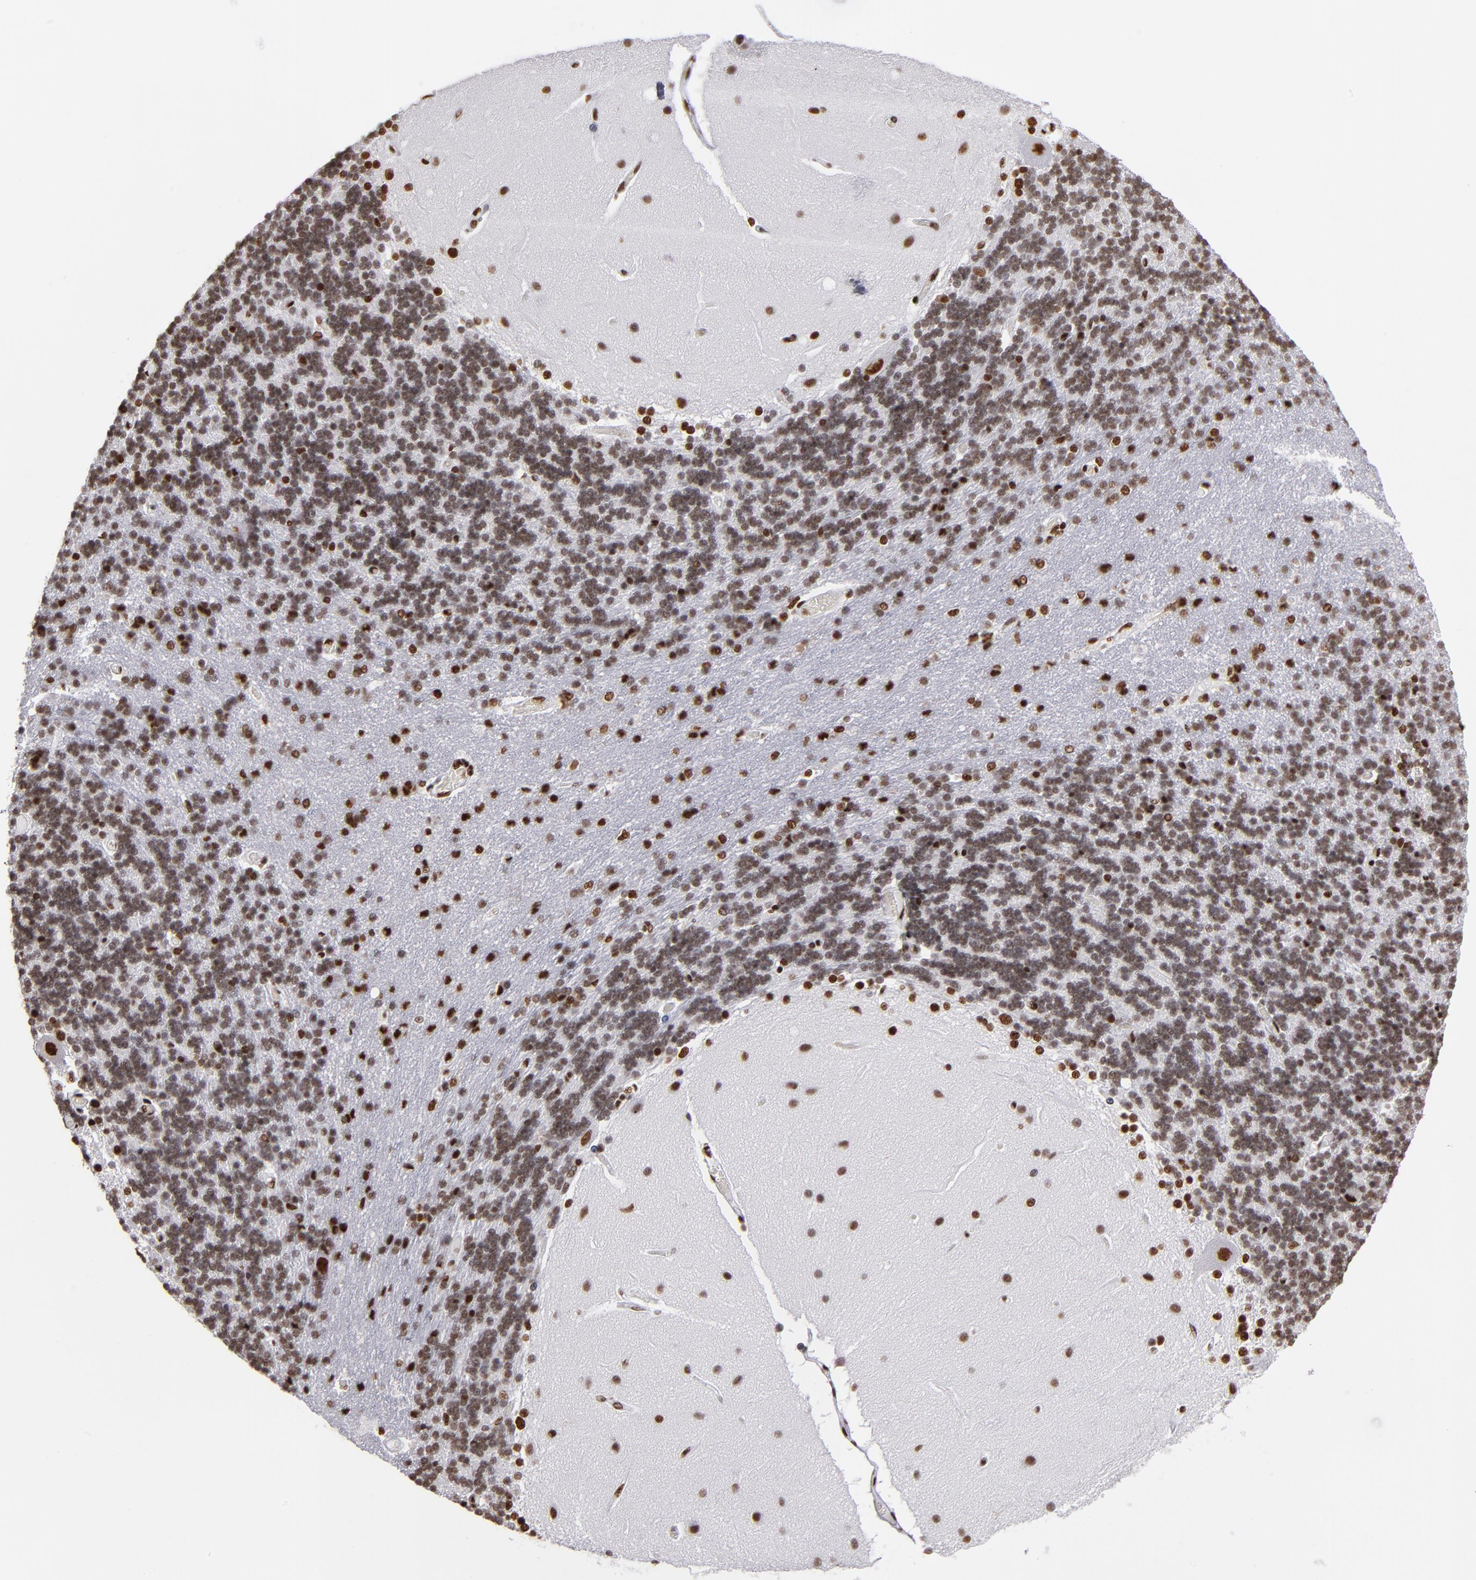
{"staining": {"intensity": "strong", "quantity": ">75%", "location": "nuclear"}, "tissue": "cerebellum", "cell_type": "Cells in granular layer", "image_type": "normal", "snomed": [{"axis": "morphology", "description": "Normal tissue, NOS"}, {"axis": "topography", "description": "Cerebellum"}], "caption": "Strong nuclear staining is identified in approximately >75% of cells in granular layer in benign cerebellum. (IHC, brightfield microscopy, high magnification).", "gene": "MRE11", "patient": {"sex": "female", "age": 54}}